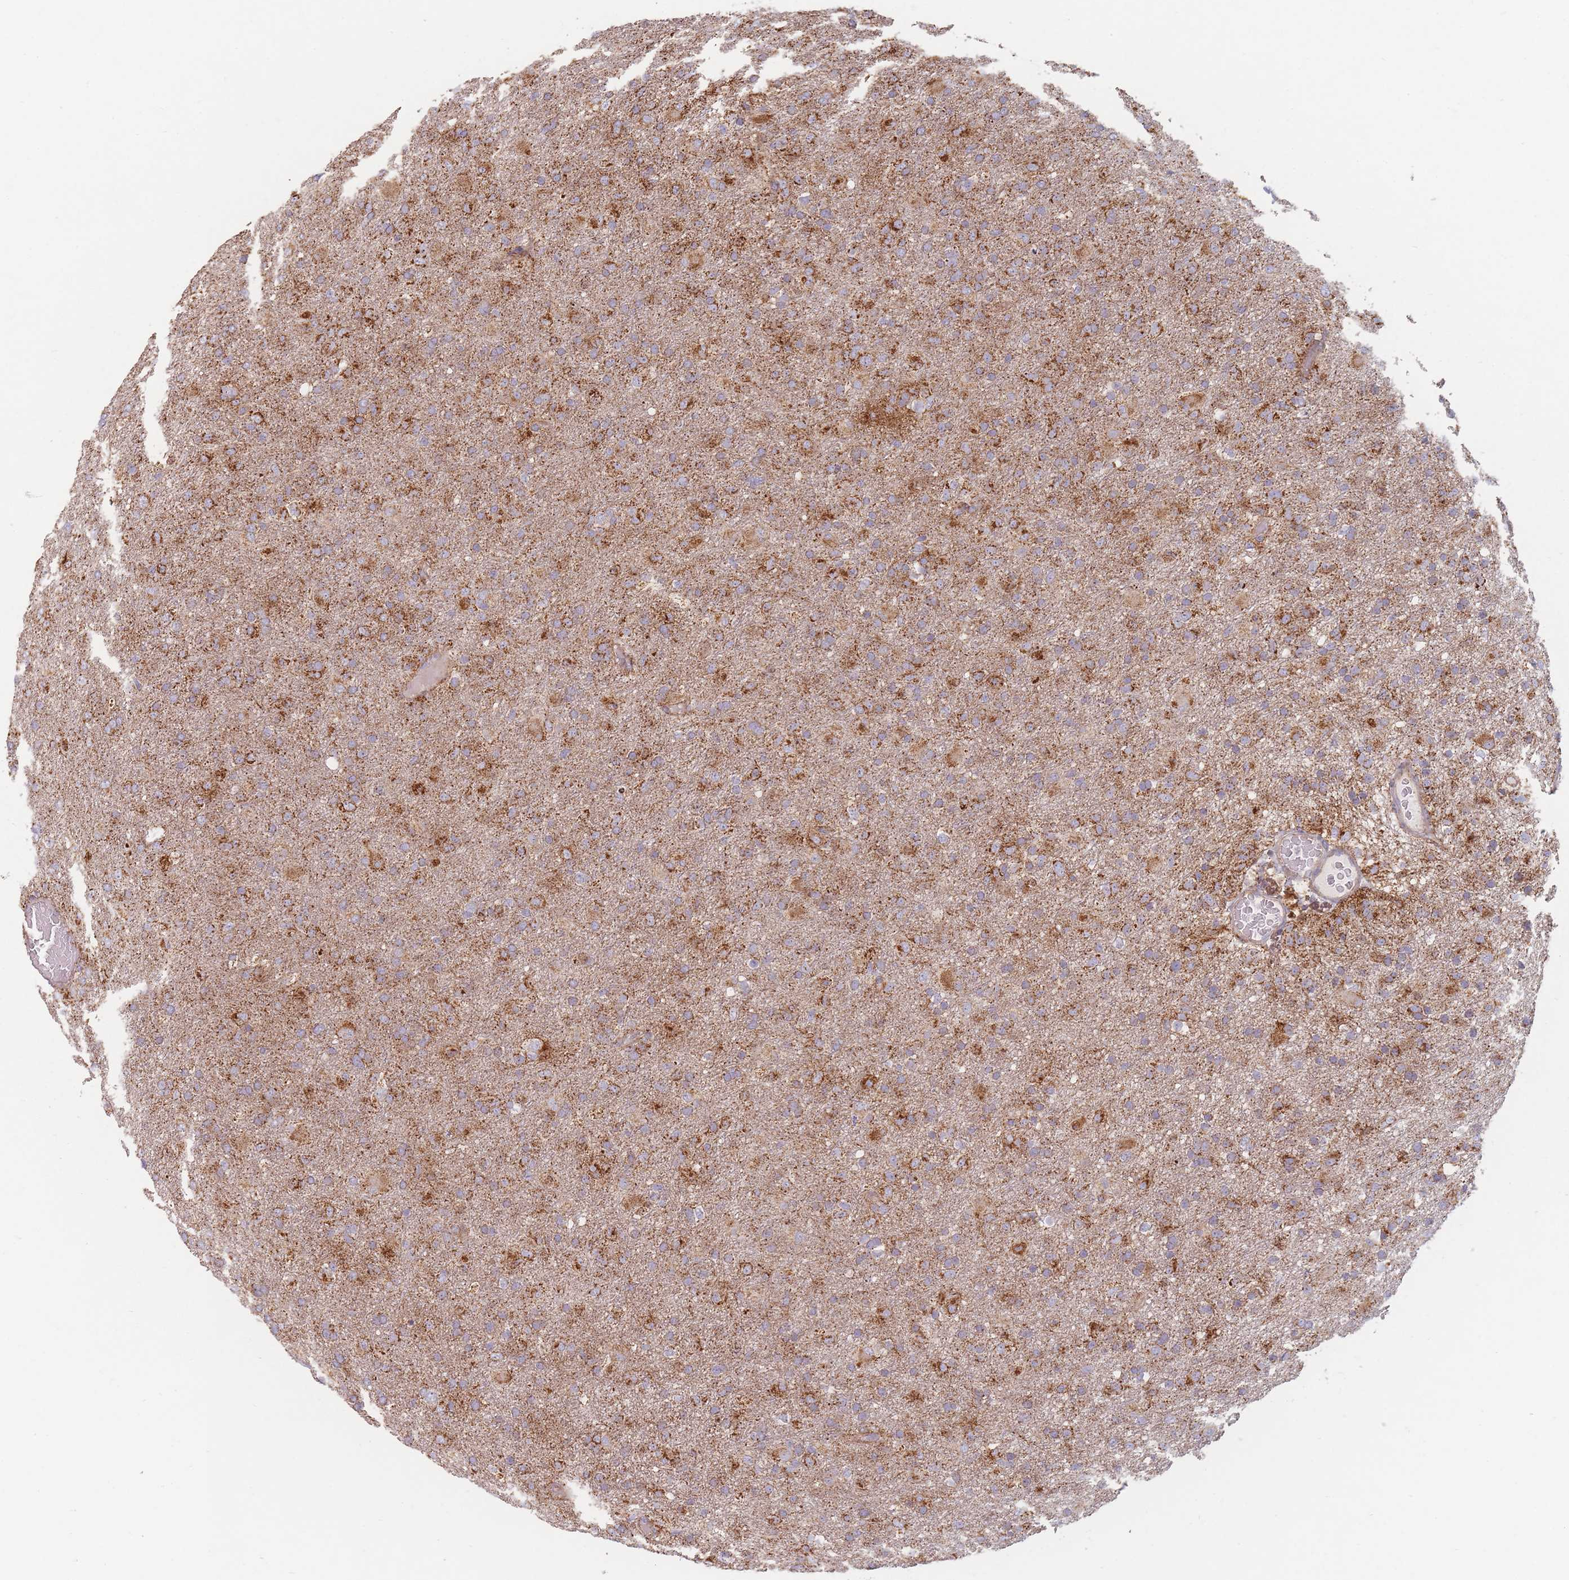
{"staining": {"intensity": "moderate", "quantity": ">75%", "location": "cytoplasmic/membranous"}, "tissue": "glioma", "cell_type": "Tumor cells", "image_type": "cancer", "snomed": [{"axis": "morphology", "description": "Glioma, malignant, Low grade"}, {"axis": "topography", "description": "Brain"}], "caption": "Approximately >75% of tumor cells in malignant low-grade glioma demonstrate moderate cytoplasmic/membranous protein expression as visualized by brown immunohistochemical staining.", "gene": "ESRP2", "patient": {"sex": "male", "age": 65}}